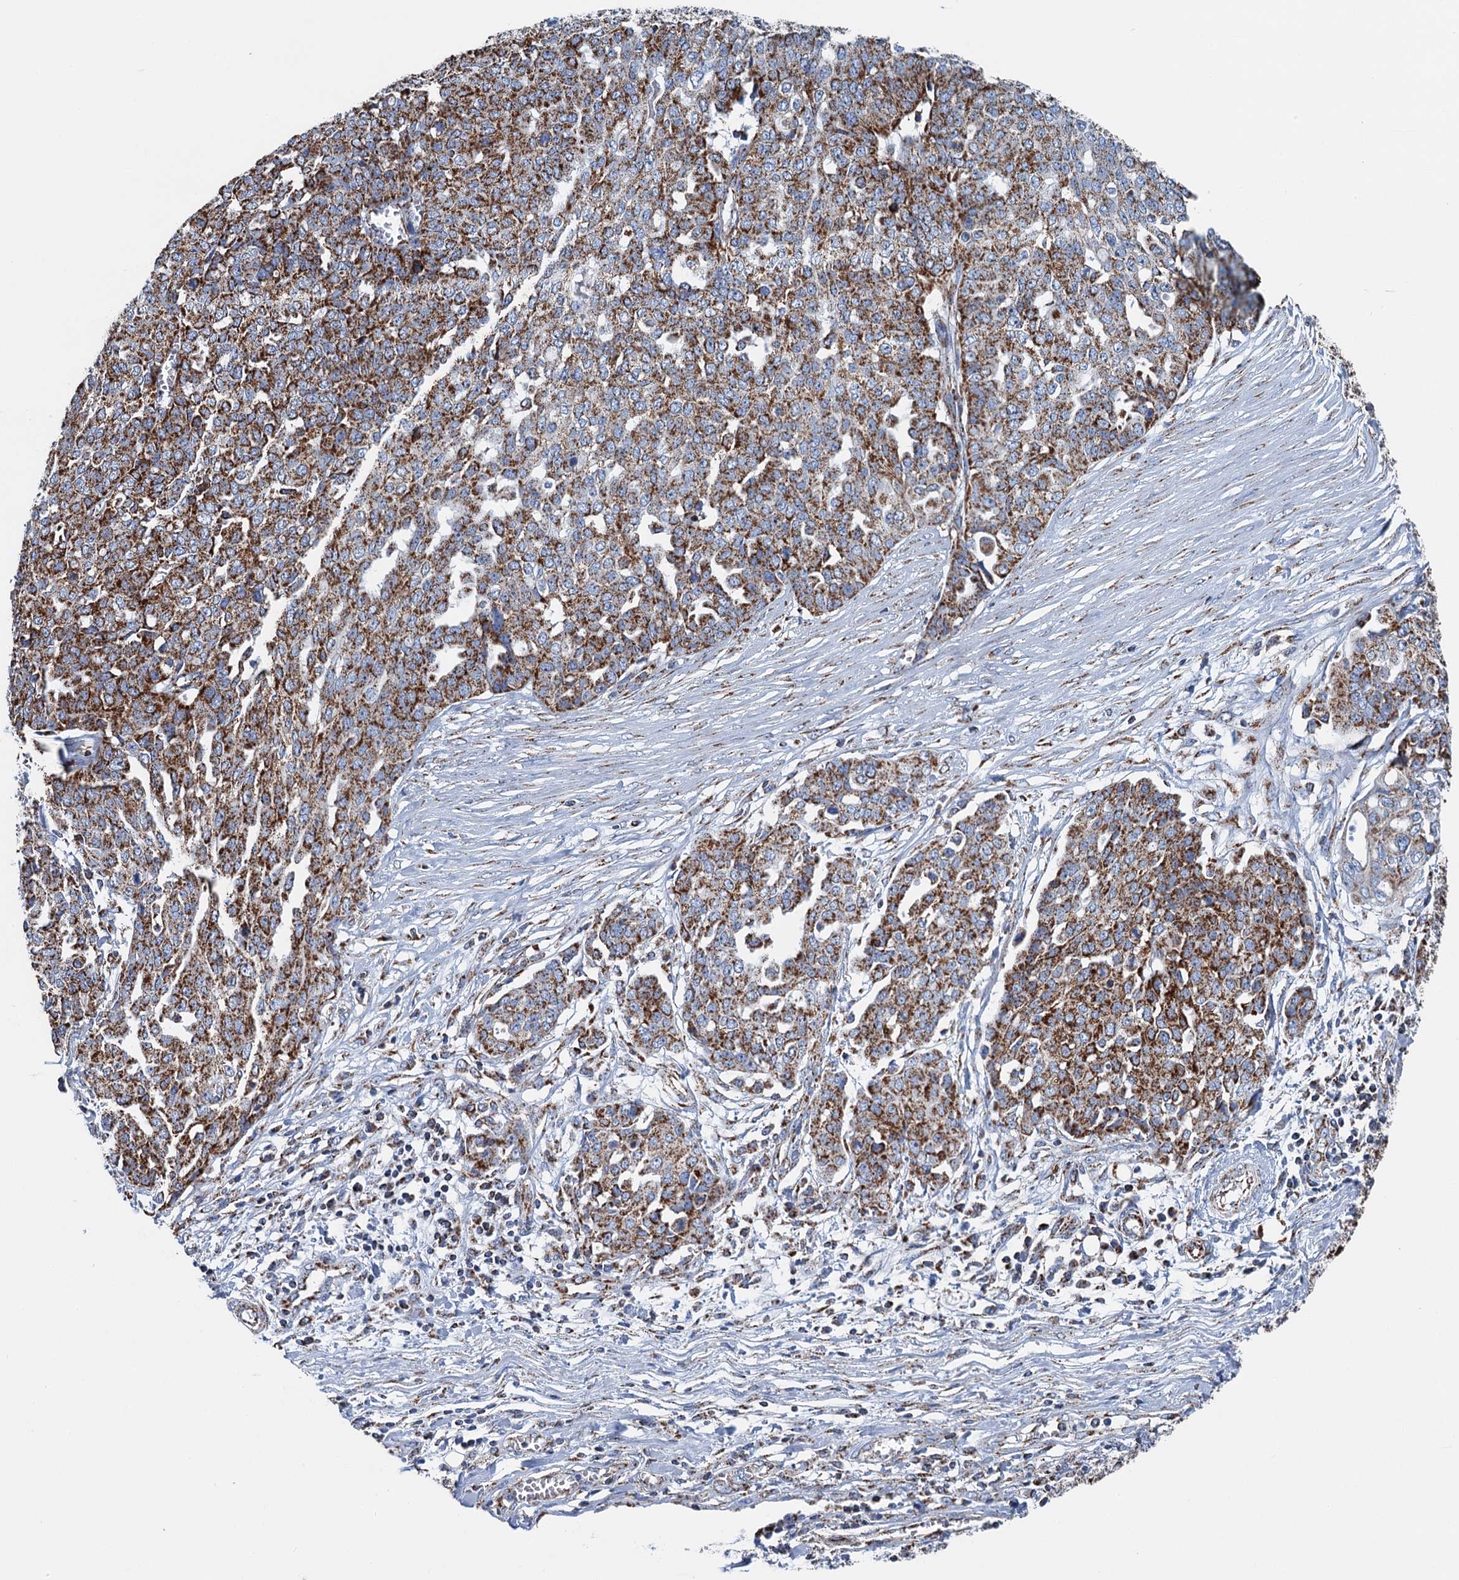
{"staining": {"intensity": "moderate", "quantity": ">75%", "location": "cytoplasmic/membranous"}, "tissue": "ovarian cancer", "cell_type": "Tumor cells", "image_type": "cancer", "snomed": [{"axis": "morphology", "description": "Cystadenocarcinoma, serous, NOS"}, {"axis": "topography", "description": "Soft tissue"}, {"axis": "topography", "description": "Ovary"}], "caption": "Ovarian cancer (serous cystadenocarcinoma) stained for a protein shows moderate cytoplasmic/membranous positivity in tumor cells. (Stains: DAB (3,3'-diaminobenzidine) in brown, nuclei in blue, Microscopy: brightfield microscopy at high magnification).", "gene": "IVD", "patient": {"sex": "female", "age": 57}}